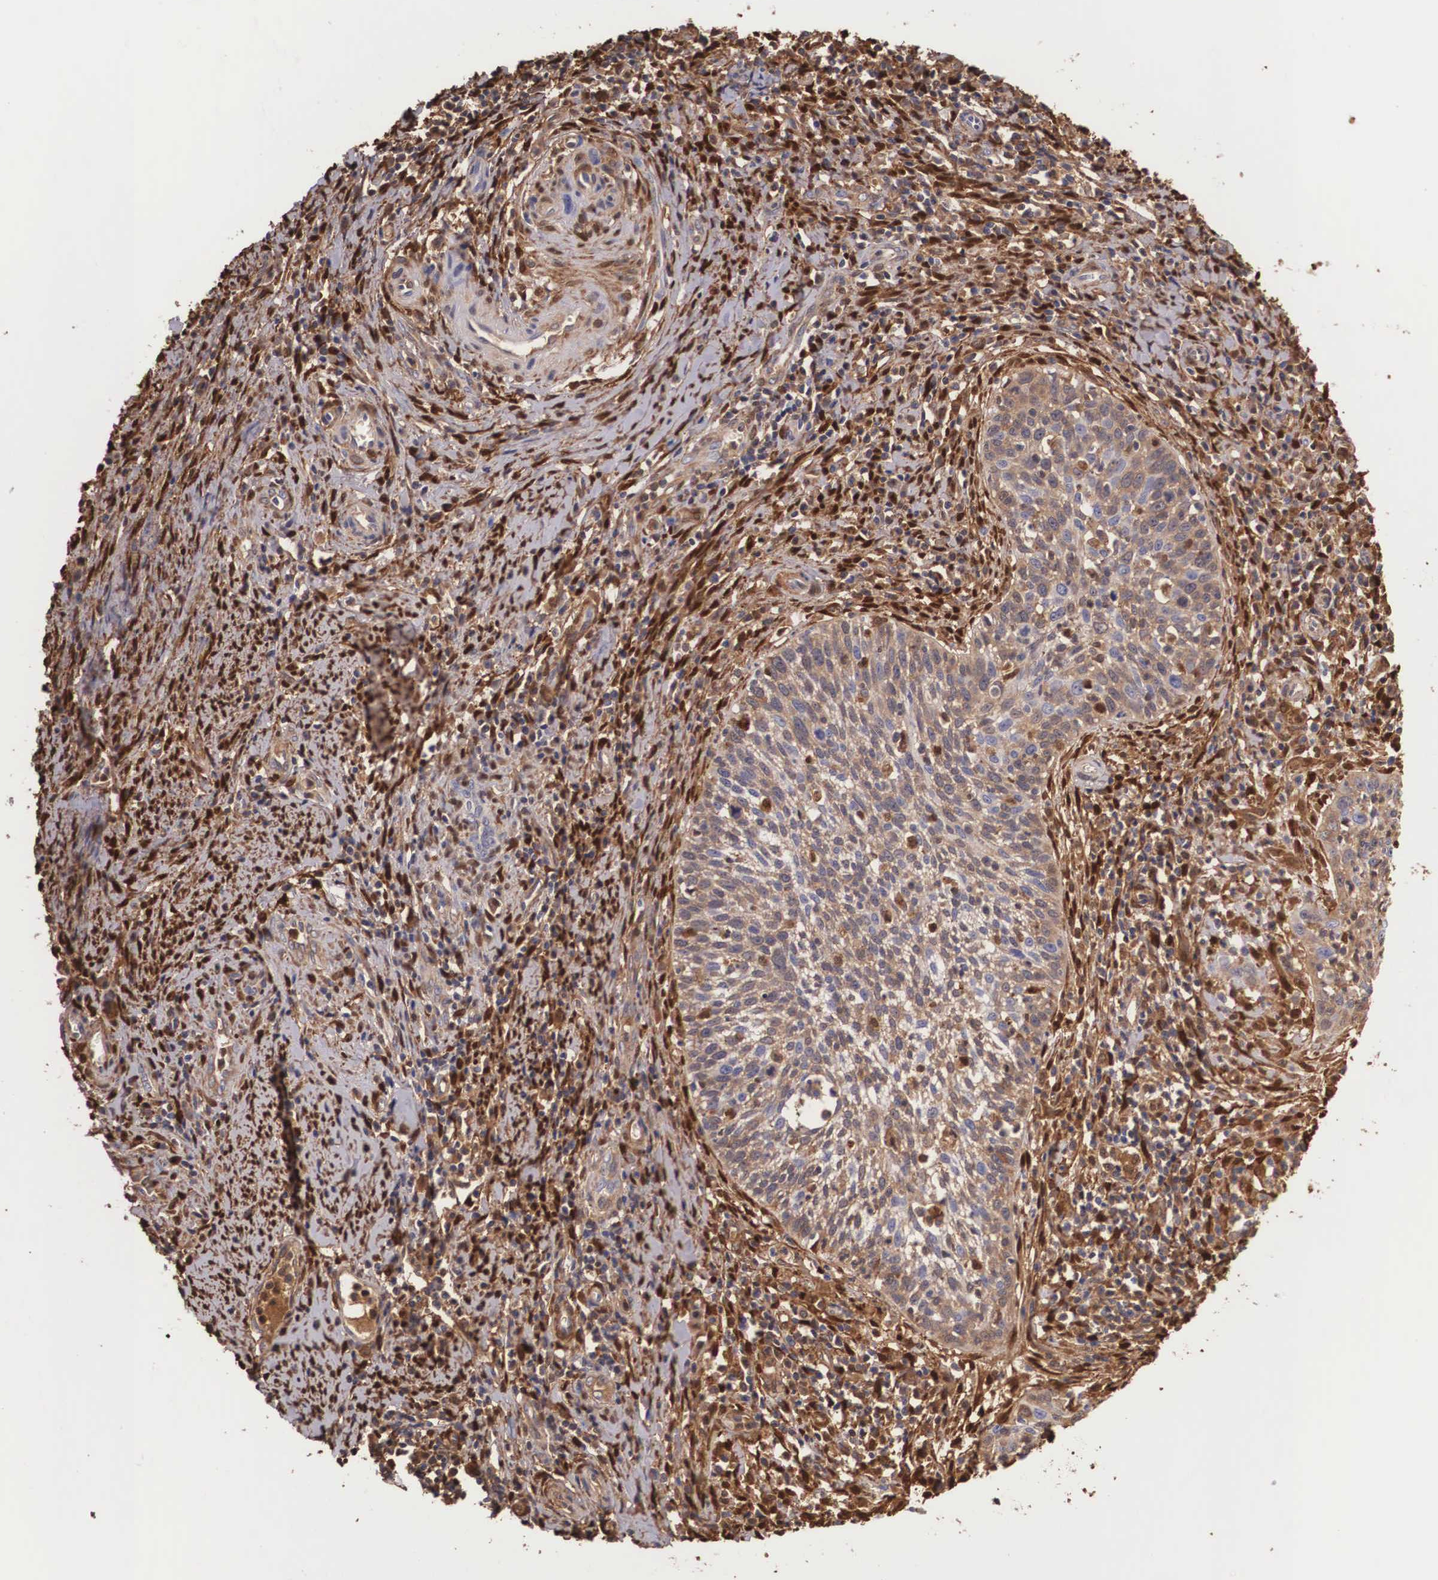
{"staining": {"intensity": "weak", "quantity": "25%-75%", "location": "cytoplasmic/membranous"}, "tissue": "cervical cancer", "cell_type": "Tumor cells", "image_type": "cancer", "snomed": [{"axis": "morphology", "description": "Squamous cell carcinoma, NOS"}, {"axis": "topography", "description": "Cervix"}], "caption": "Cervical squamous cell carcinoma stained for a protein (brown) displays weak cytoplasmic/membranous positive positivity in approximately 25%-75% of tumor cells.", "gene": "LGALS1", "patient": {"sex": "female", "age": 41}}